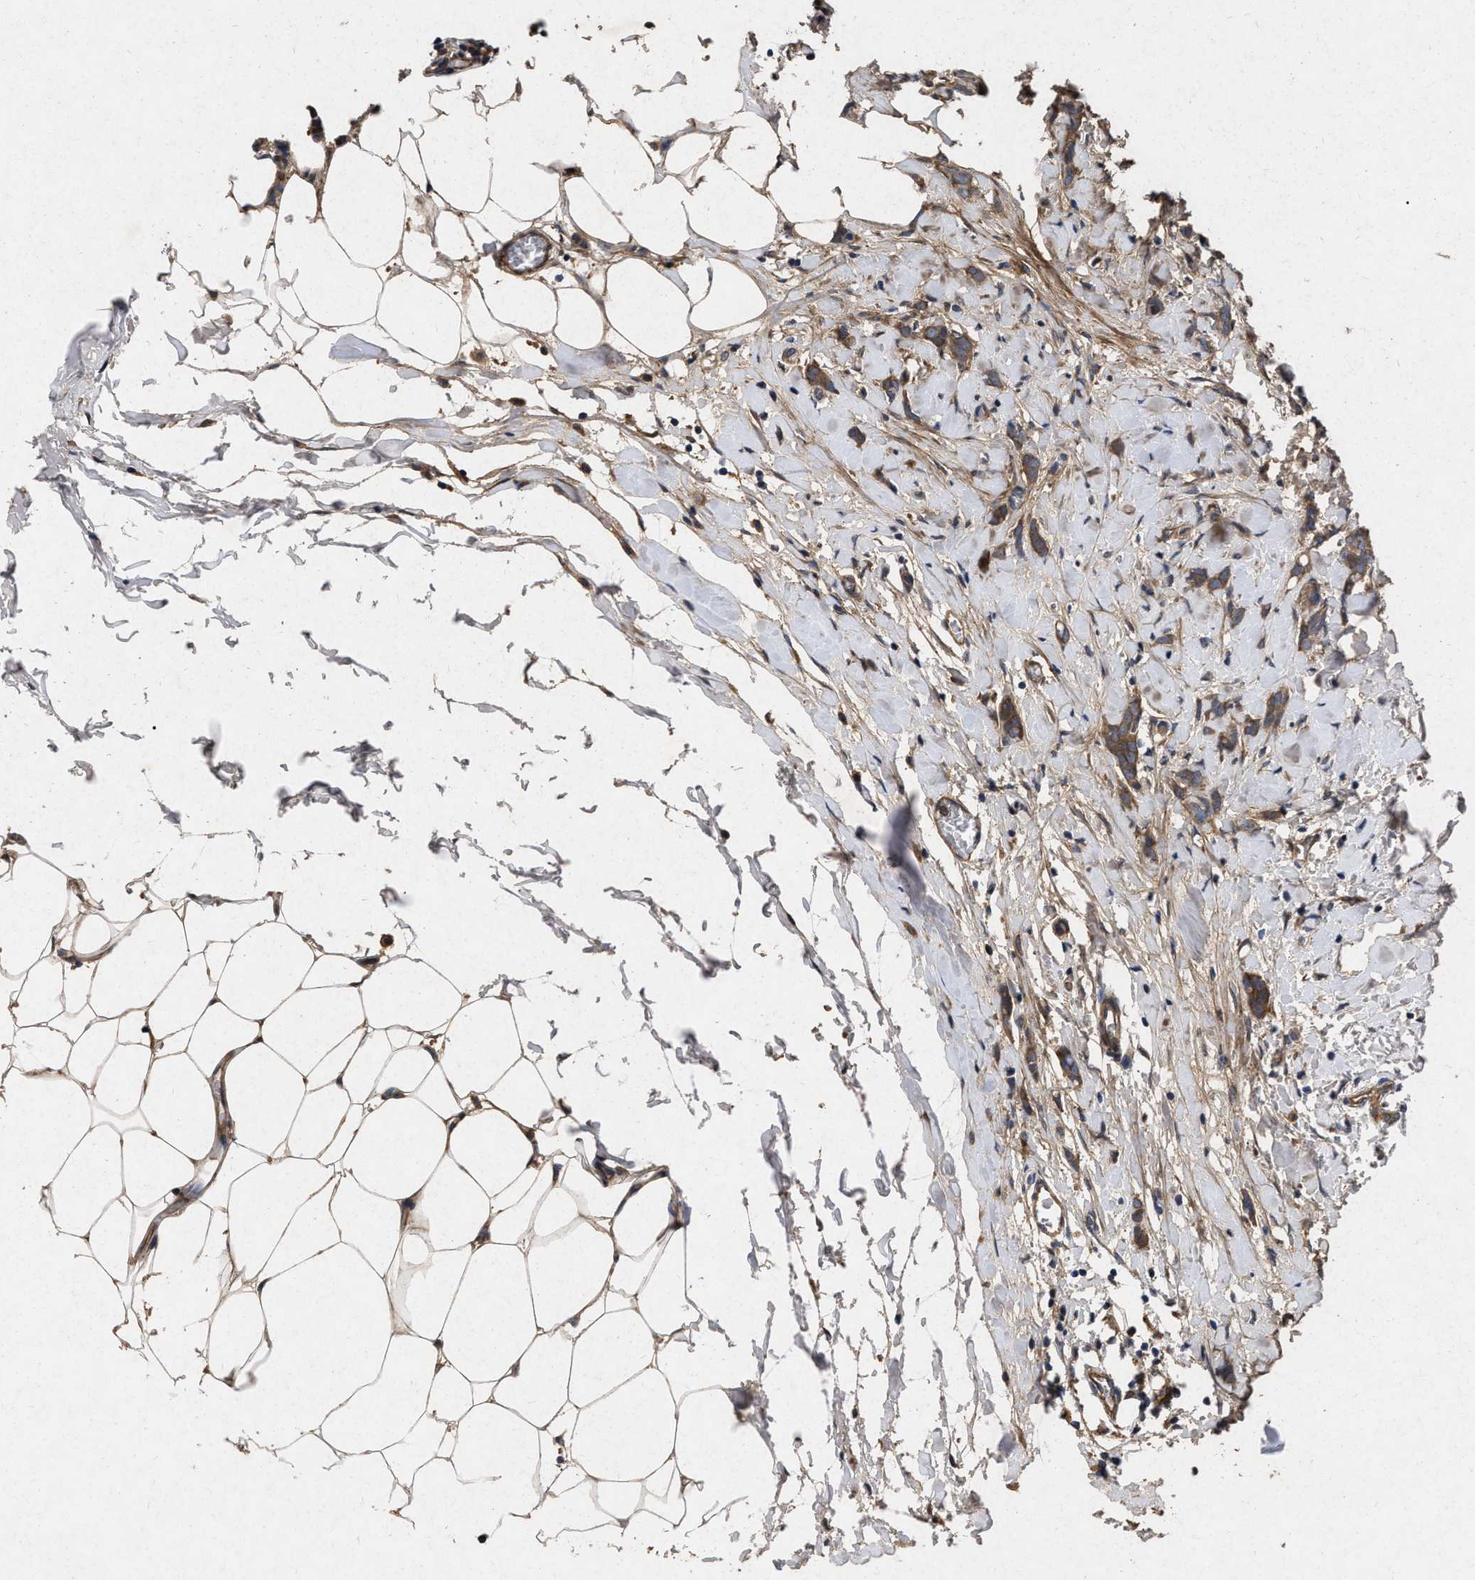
{"staining": {"intensity": "moderate", "quantity": ">75%", "location": "cytoplasmic/membranous"}, "tissue": "breast cancer", "cell_type": "Tumor cells", "image_type": "cancer", "snomed": [{"axis": "morphology", "description": "Lobular carcinoma, in situ"}, {"axis": "morphology", "description": "Lobular carcinoma"}, {"axis": "topography", "description": "Breast"}], "caption": "High-magnification brightfield microscopy of breast cancer (lobular carcinoma) stained with DAB (3,3'-diaminobenzidine) (brown) and counterstained with hematoxylin (blue). tumor cells exhibit moderate cytoplasmic/membranous positivity is identified in about>75% of cells. The staining is performed using DAB brown chromogen to label protein expression. The nuclei are counter-stained blue using hematoxylin.", "gene": "CDKN2C", "patient": {"sex": "female", "age": 41}}